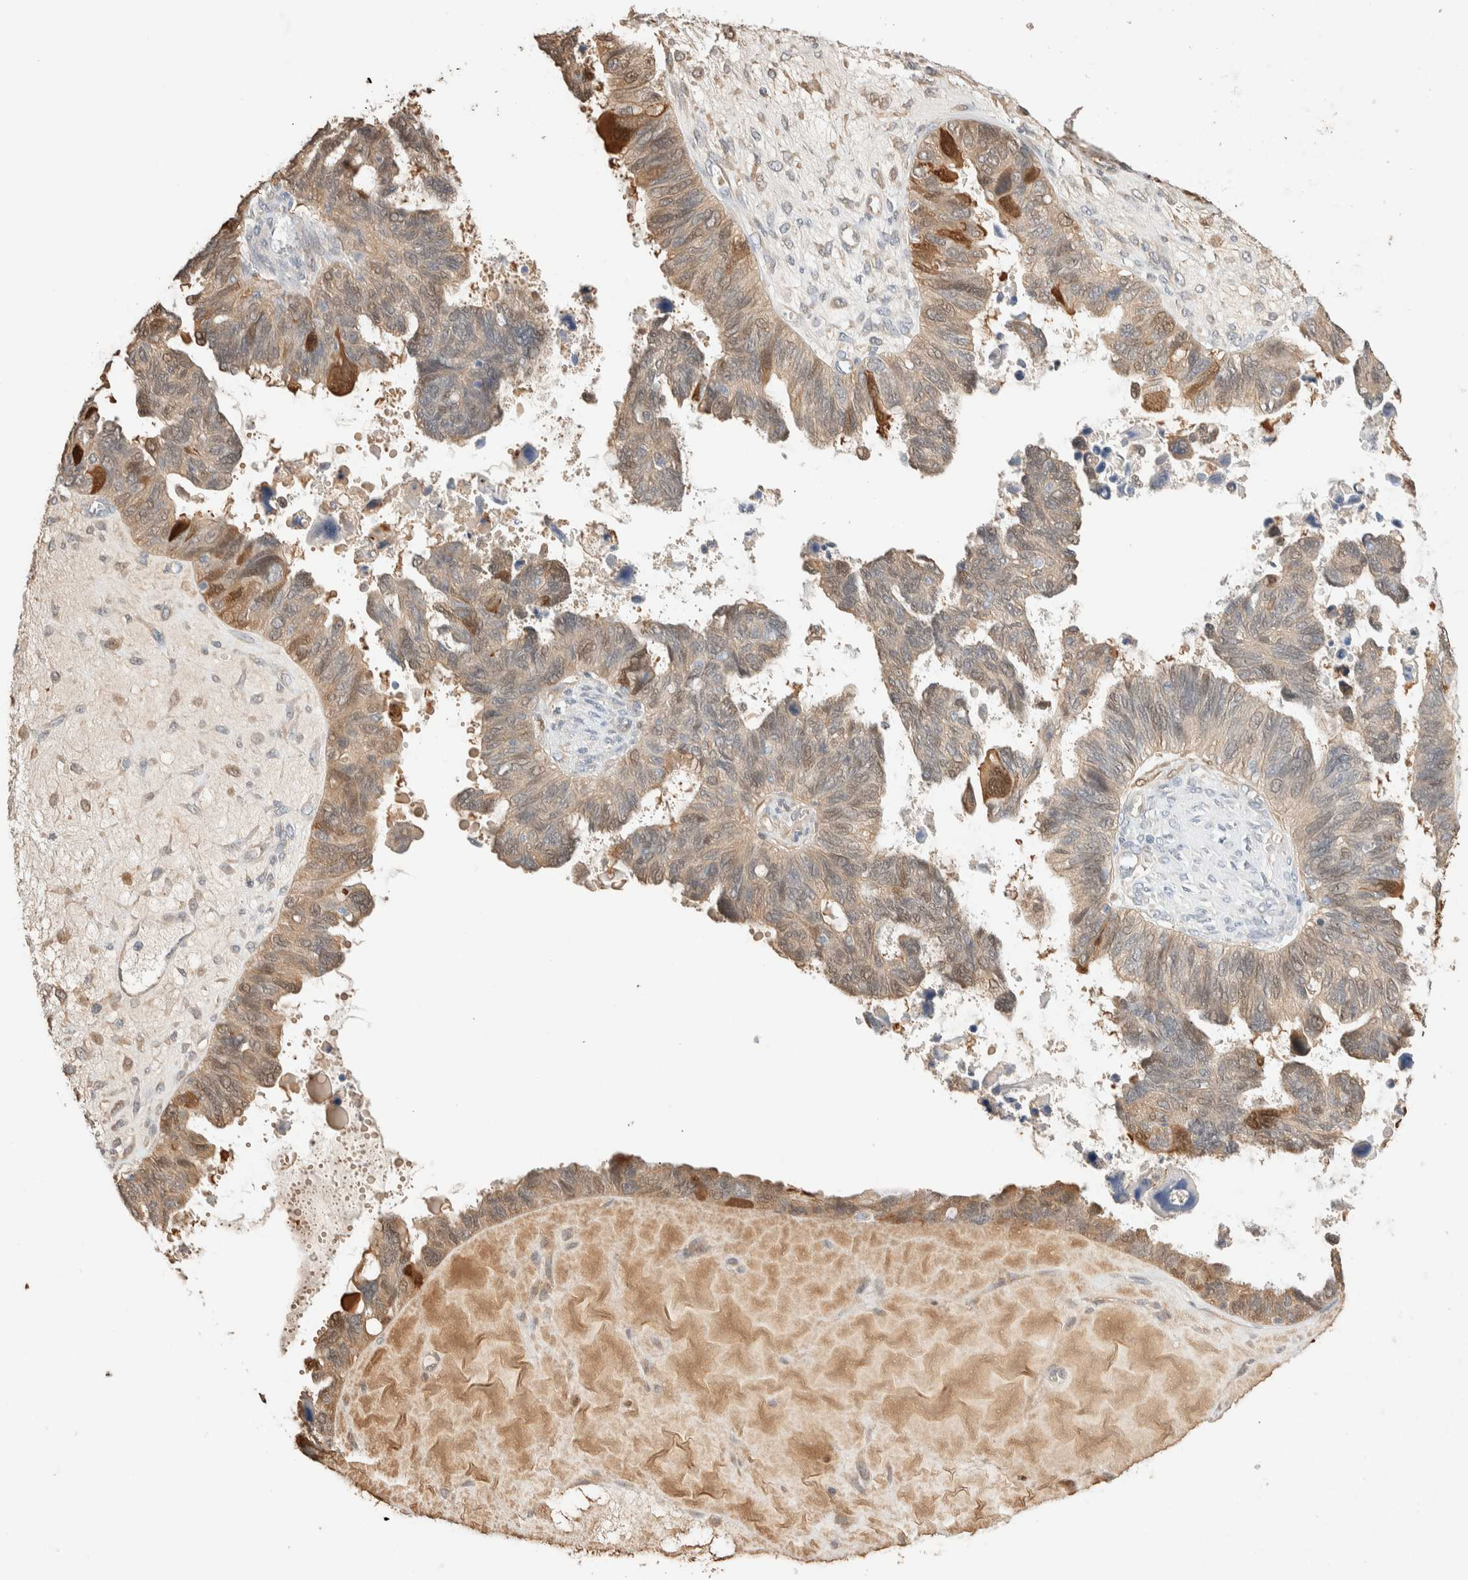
{"staining": {"intensity": "weak", "quantity": "25%-75%", "location": "cytoplasmic/membranous"}, "tissue": "ovarian cancer", "cell_type": "Tumor cells", "image_type": "cancer", "snomed": [{"axis": "morphology", "description": "Cystadenocarcinoma, serous, NOS"}, {"axis": "topography", "description": "Ovary"}], "caption": "Immunohistochemistry (IHC) photomicrograph of human serous cystadenocarcinoma (ovarian) stained for a protein (brown), which exhibits low levels of weak cytoplasmic/membranous staining in about 25%-75% of tumor cells.", "gene": "SETD4", "patient": {"sex": "female", "age": 79}}